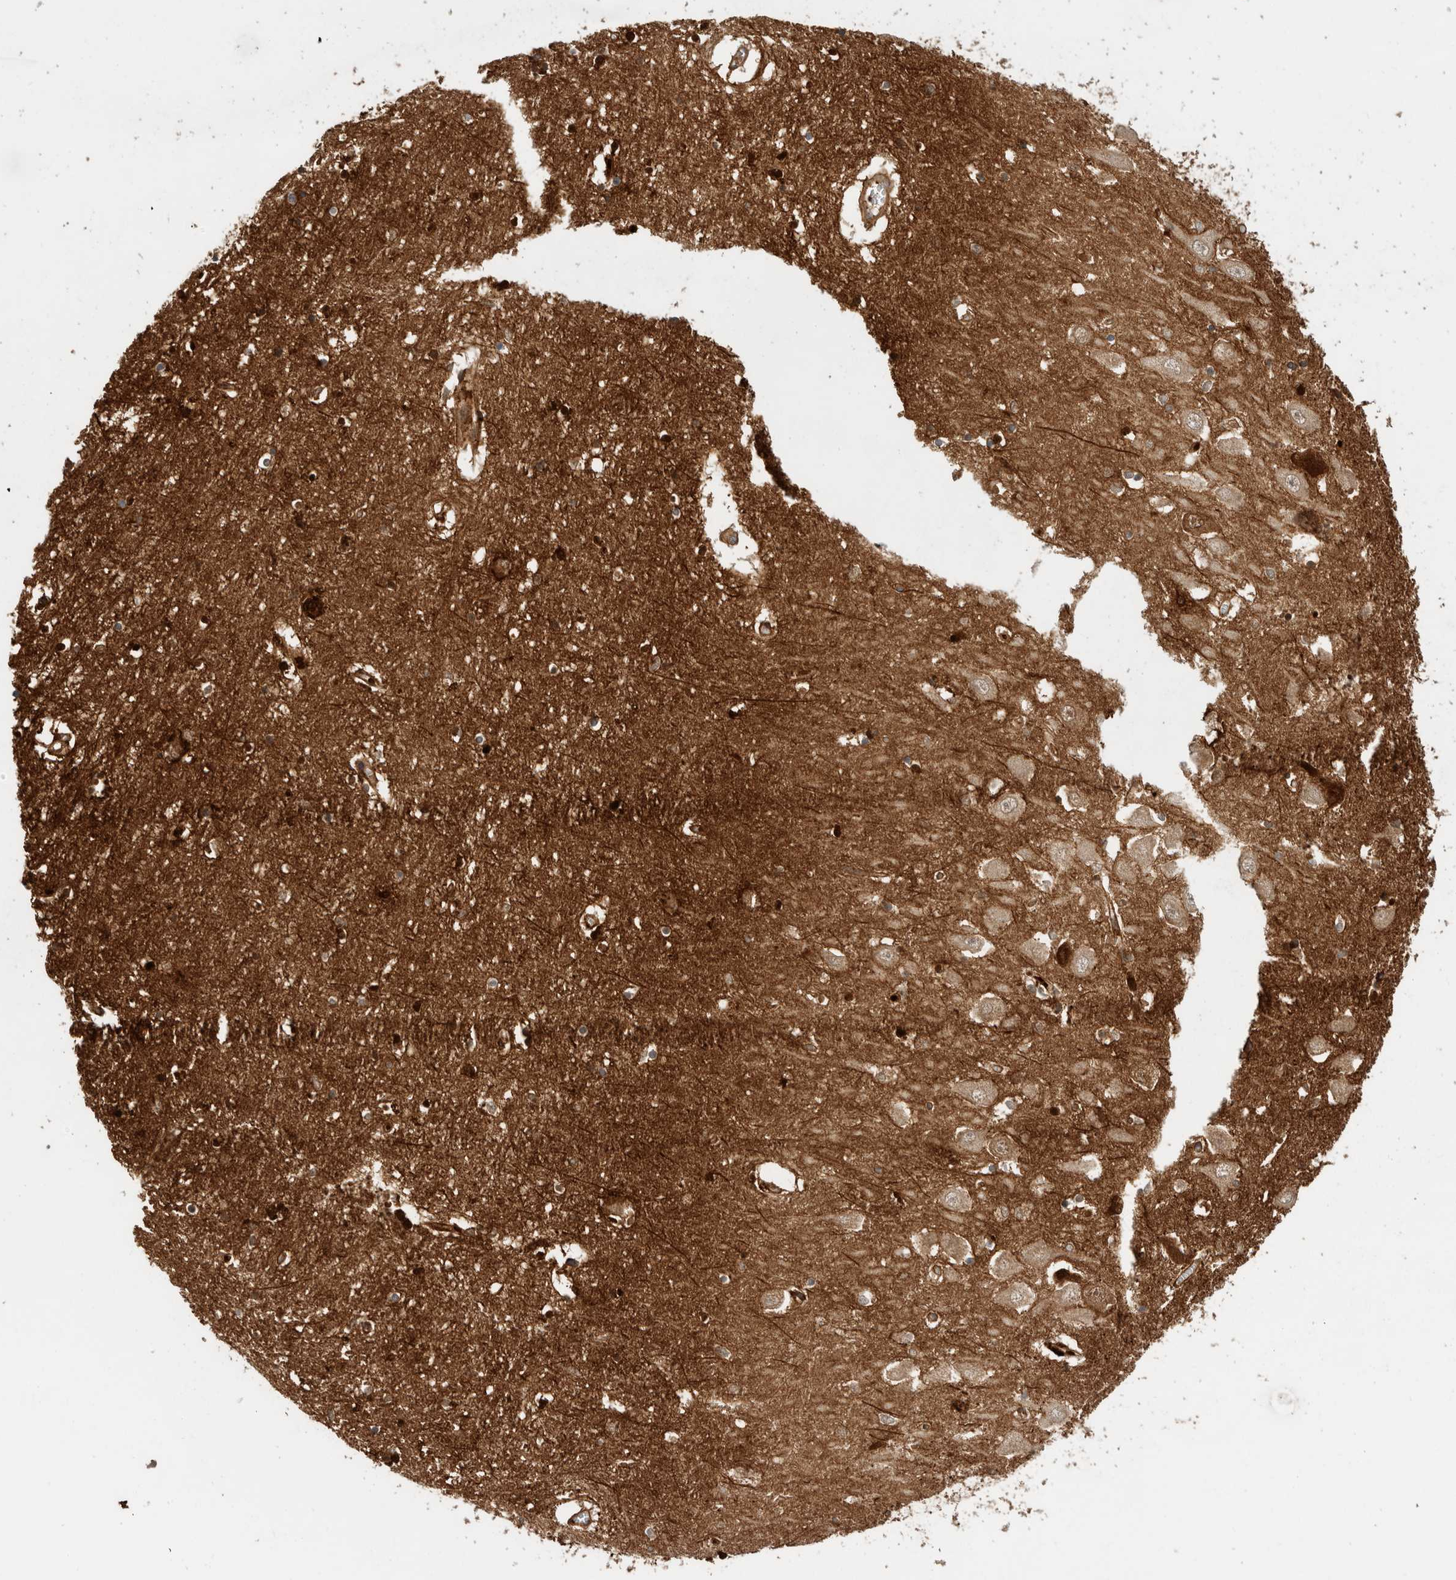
{"staining": {"intensity": "strong", "quantity": "<25%", "location": "cytoplasmic/membranous,nuclear"}, "tissue": "hippocampus", "cell_type": "Glial cells", "image_type": "normal", "snomed": [{"axis": "morphology", "description": "Normal tissue, NOS"}, {"axis": "topography", "description": "Hippocampus"}], "caption": "This histopathology image exhibits immunohistochemistry staining of benign hippocampus, with medium strong cytoplasmic/membranous,nuclear positivity in about <25% of glial cells.", "gene": "BCAN", "patient": {"sex": "male", "age": 70}}